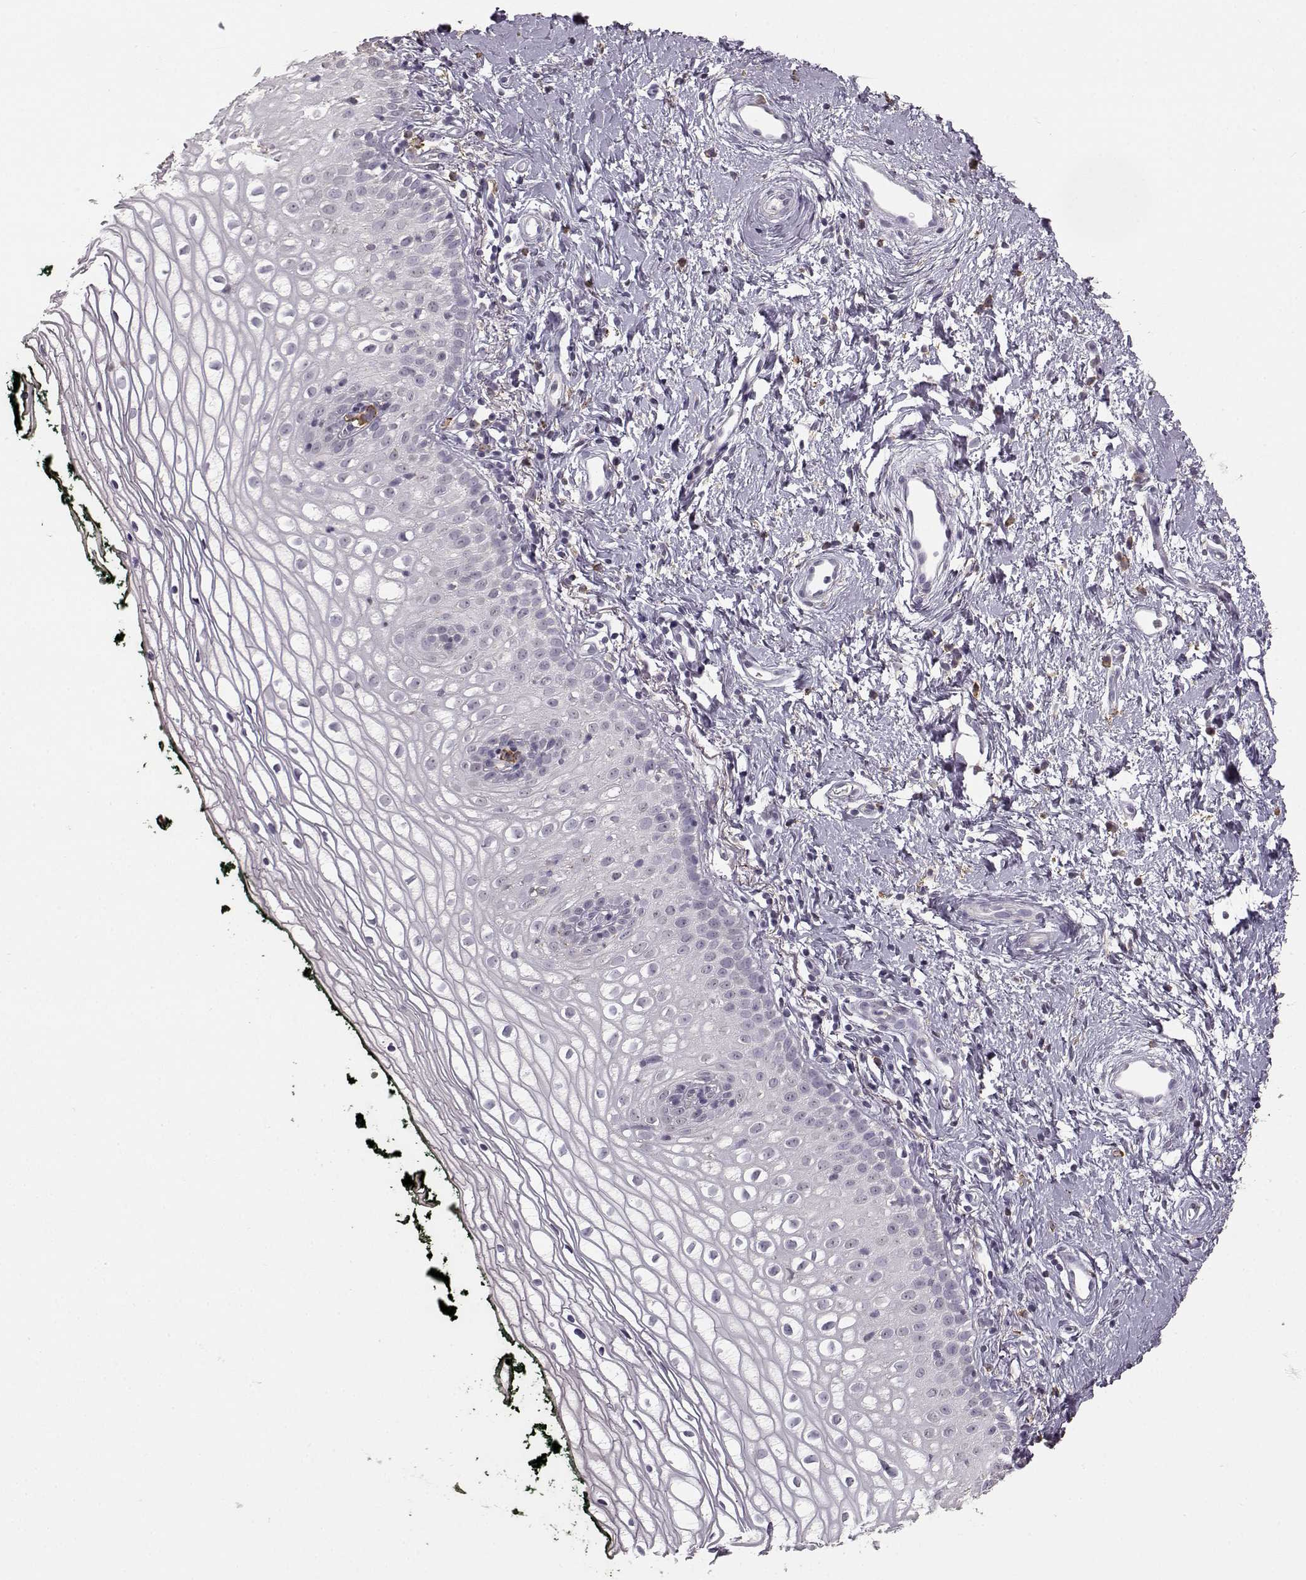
{"staining": {"intensity": "negative", "quantity": "none", "location": "none"}, "tissue": "vagina", "cell_type": "Squamous epithelial cells", "image_type": "normal", "snomed": [{"axis": "morphology", "description": "Normal tissue, NOS"}, {"axis": "topography", "description": "Vagina"}], "caption": "This photomicrograph is of unremarkable vagina stained with immunohistochemistry to label a protein in brown with the nuclei are counter-stained blue. There is no expression in squamous epithelial cells.", "gene": "GABRG3", "patient": {"sex": "female", "age": 47}}